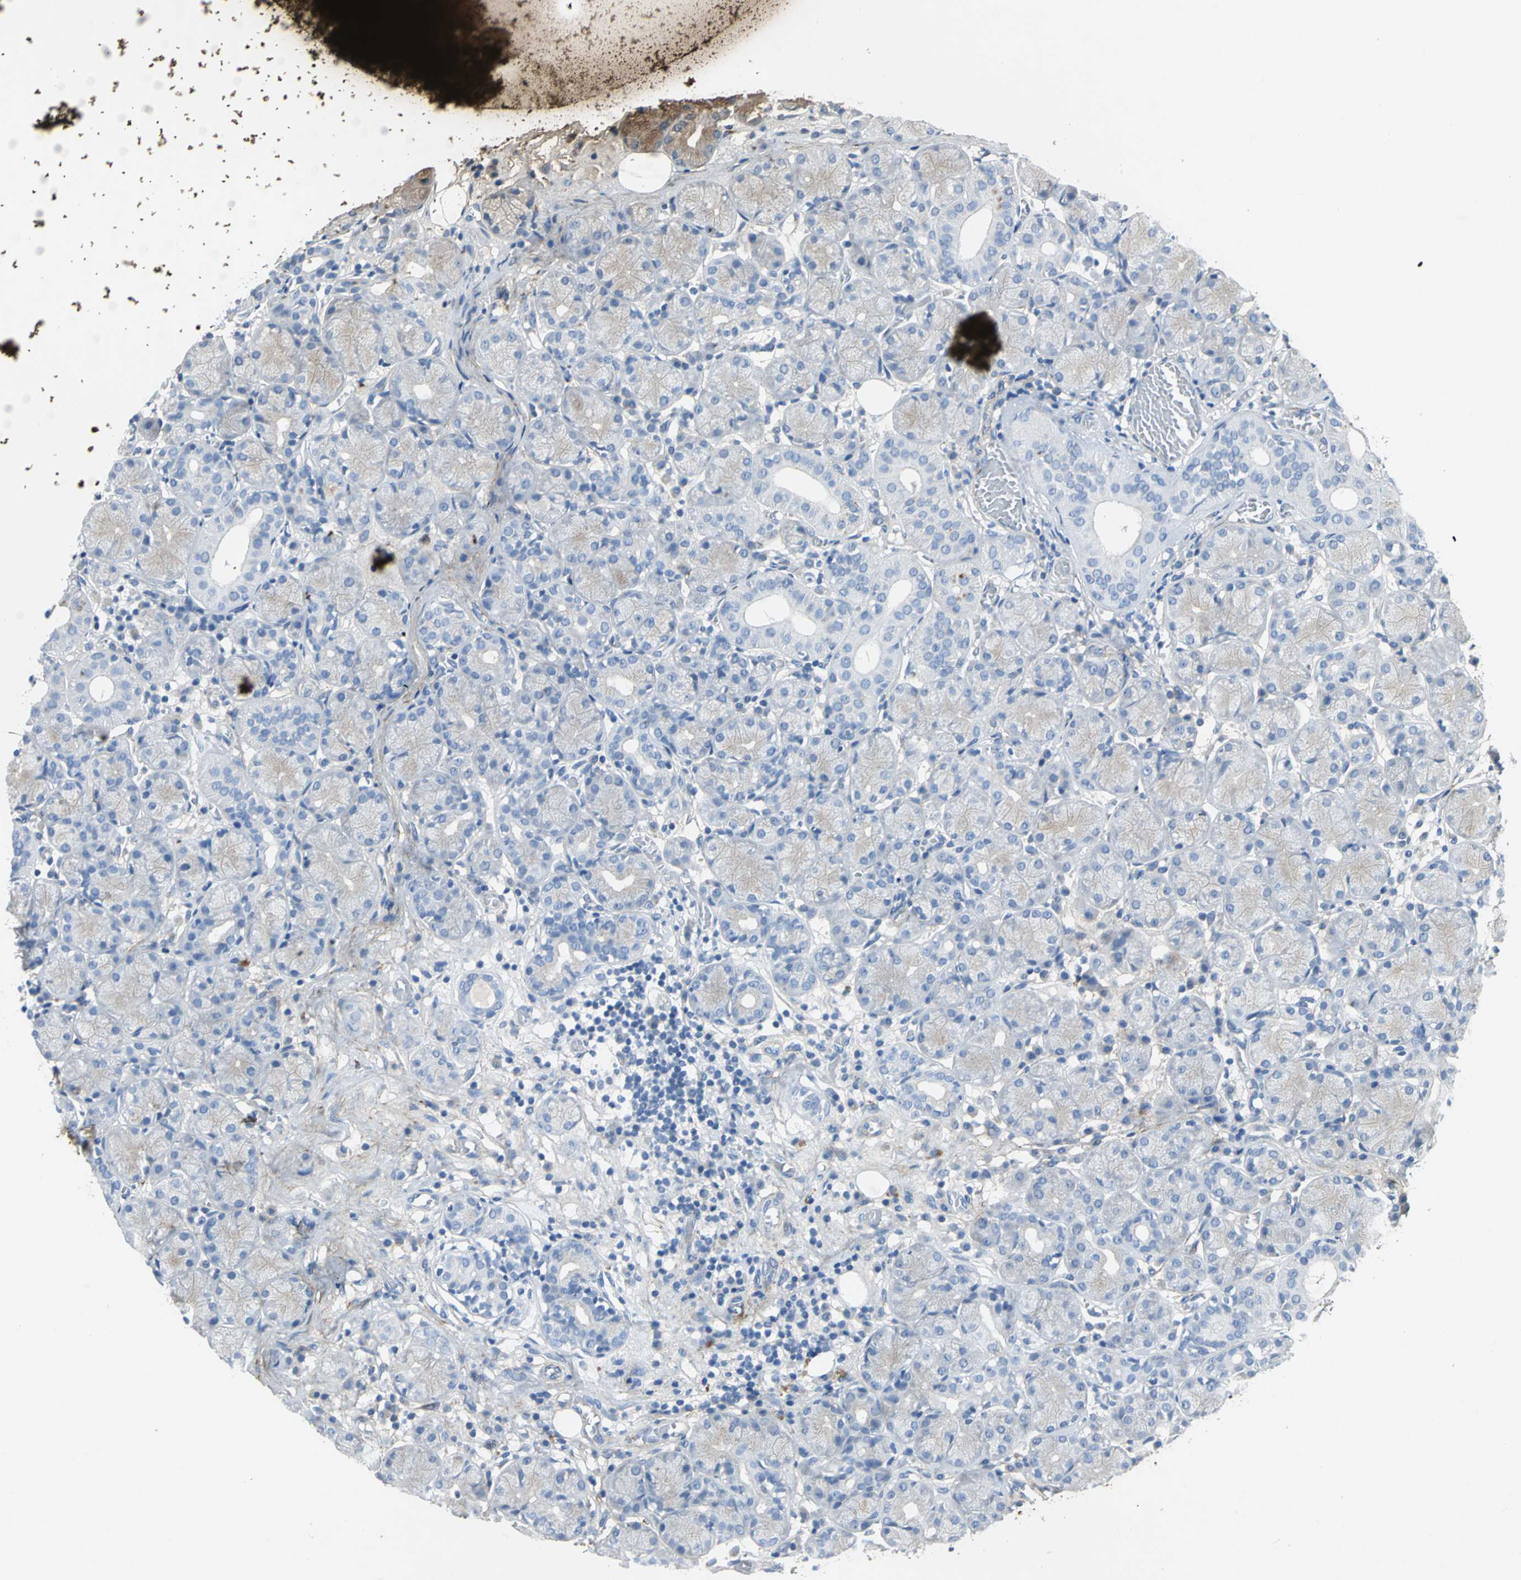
{"staining": {"intensity": "negative", "quantity": "none", "location": "none"}, "tissue": "salivary gland", "cell_type": "Glandular cells", "image_type": "normal", "snomed": [{"axis": "morphology", "description": "Normal tissue, NOS"}, {"axis": "topography", "description": "Salivary gland"}], "caption": "Normal salivary gland was stained to show a protein in brown. There is no significant positivity in glandular cells. (Brightfield microscopy of DAB IHC at high magnification).", "gene": "EFNB3", "patient": {"sex": "female", "age": 24}}